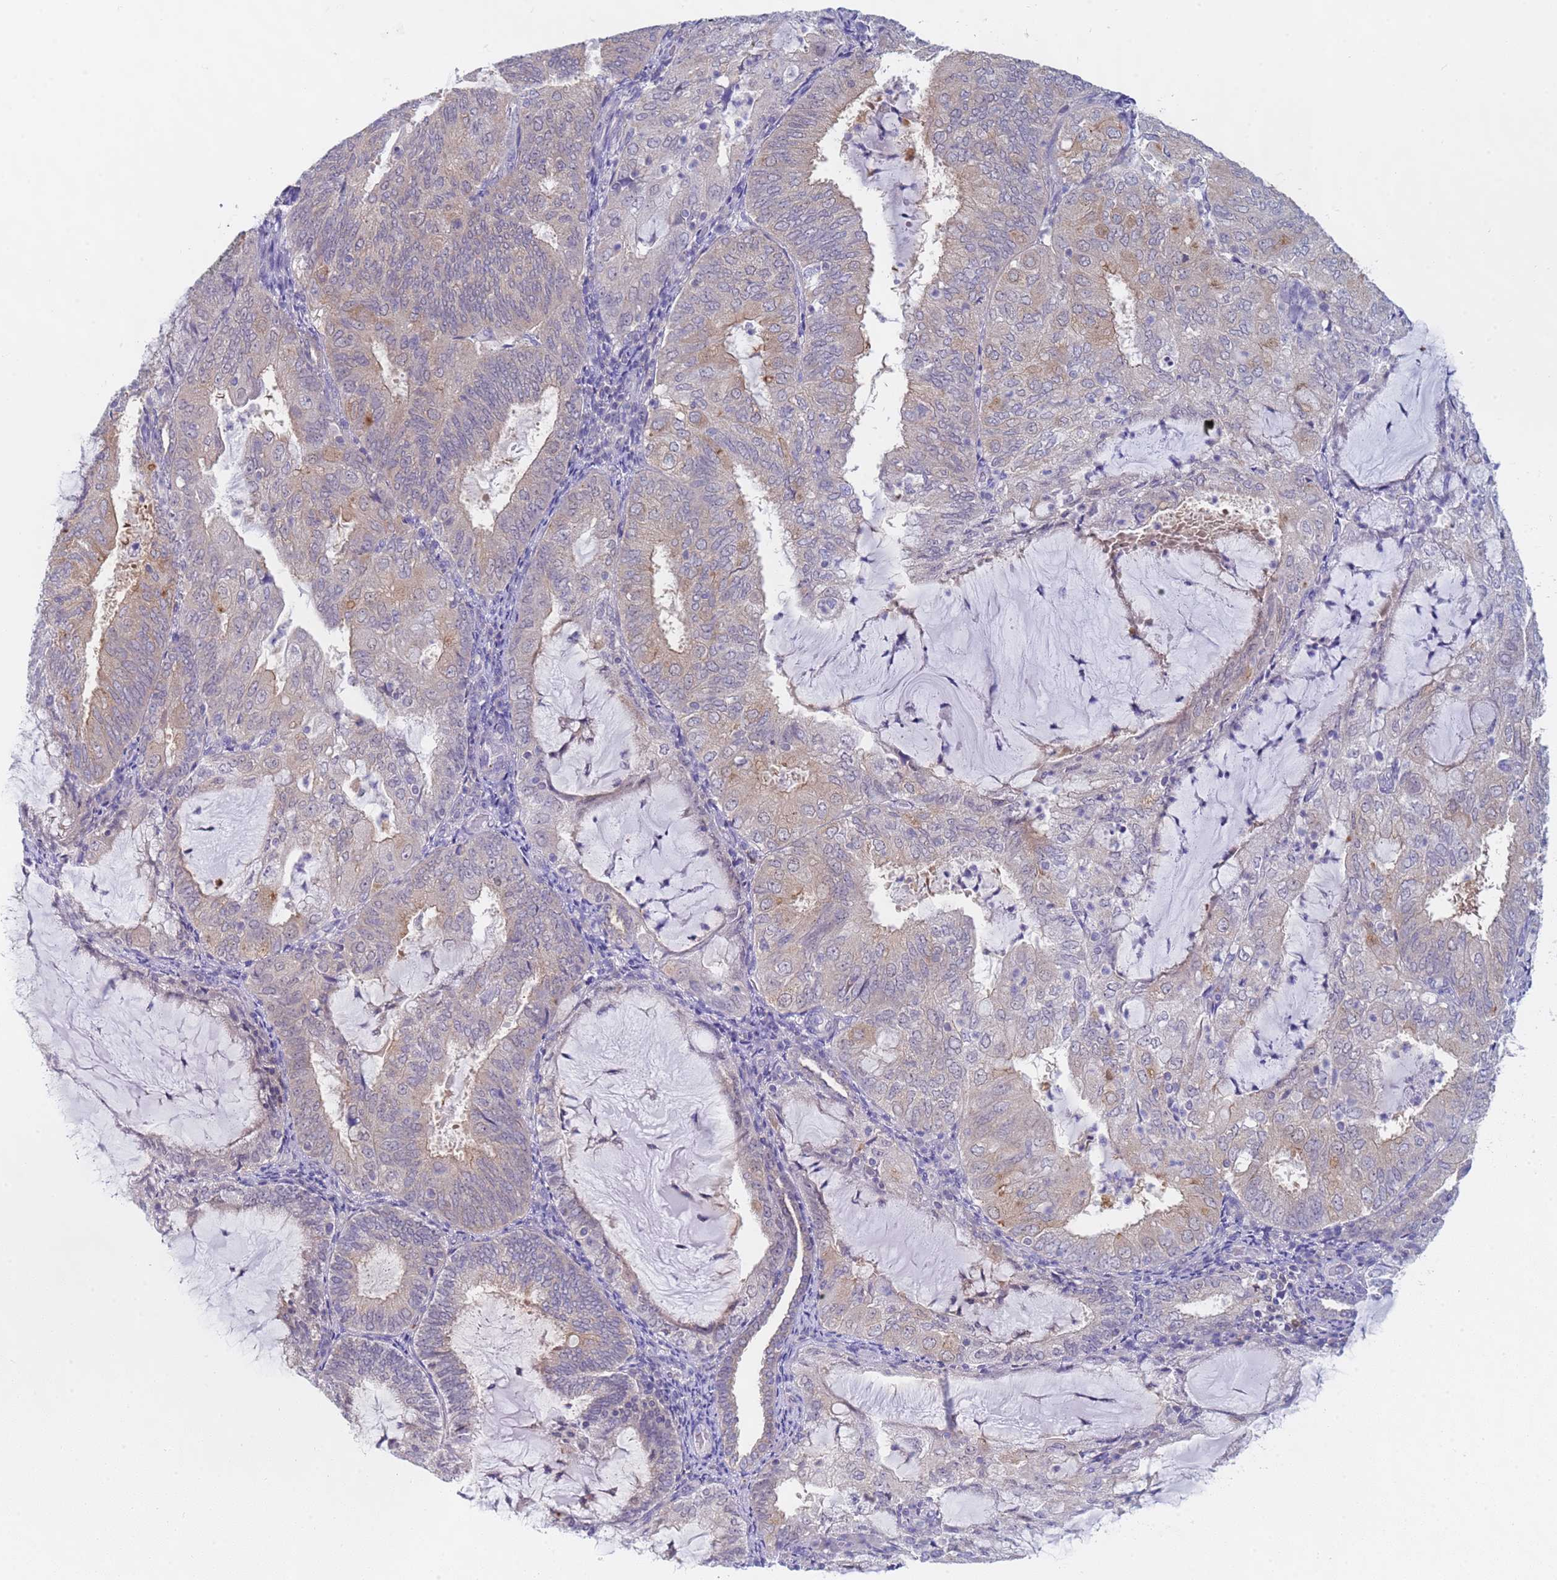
{"staining": {"intensity": "weak", "quantity": "25%-75%", "location": "cytoplasmic/membranous"}, "tissue": "endometrial cancer", "cell_type": "Tumor cells", "image_type": "cancer", "snomed": [{"axis": "morphology", "description": "Adenocarcinoma, NOS"}, {"axis": "topography", "description": "Endometrium"}], "caption": "Tumor cells demonstrate low levels of weak cytoplasmic/membranous positivity in about 25%-75% of cells in human endometrial cancer (adenocarcinoma).", "gene": "CAPN7", "patient": {"sex": "female", "age": 81}}